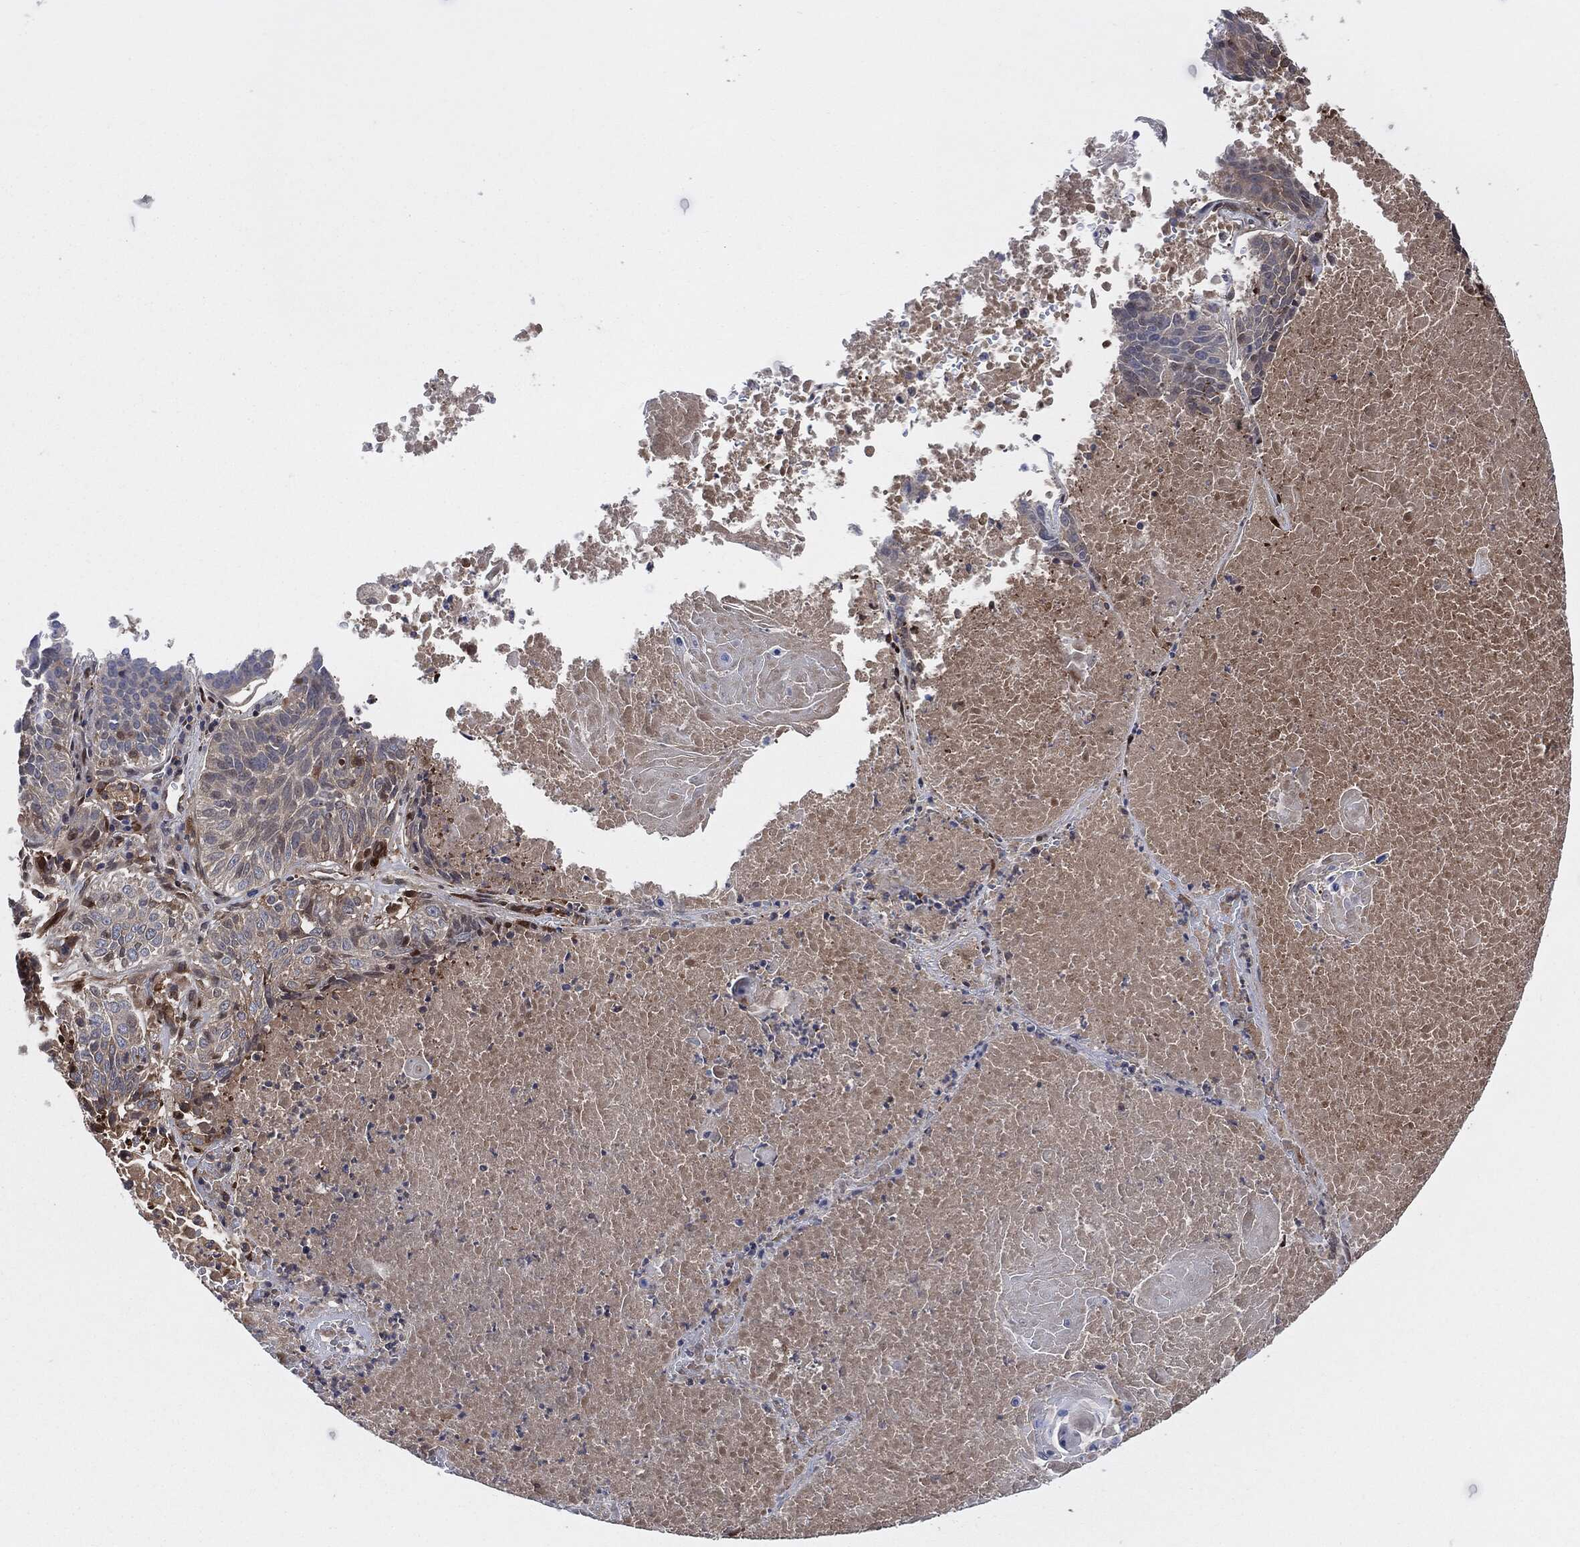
{"staining": {"intensity": "negative", "quantity": "none", "location": "none"}, "tissue": "lung cancer", "cell_type": "Tumor cells", "image_type": "cancer", "snomed": [{"axis": "morphology", "description": "Squamous cell carcinoma, NOS"}, {"axis": "topography", "description": "Lung"}], "caption": "A micrograph of human lung cancer is negative for staining in tumor cells.", "gene": "XPNPEP1", "patient": {"sex": "male", "age": 64}}